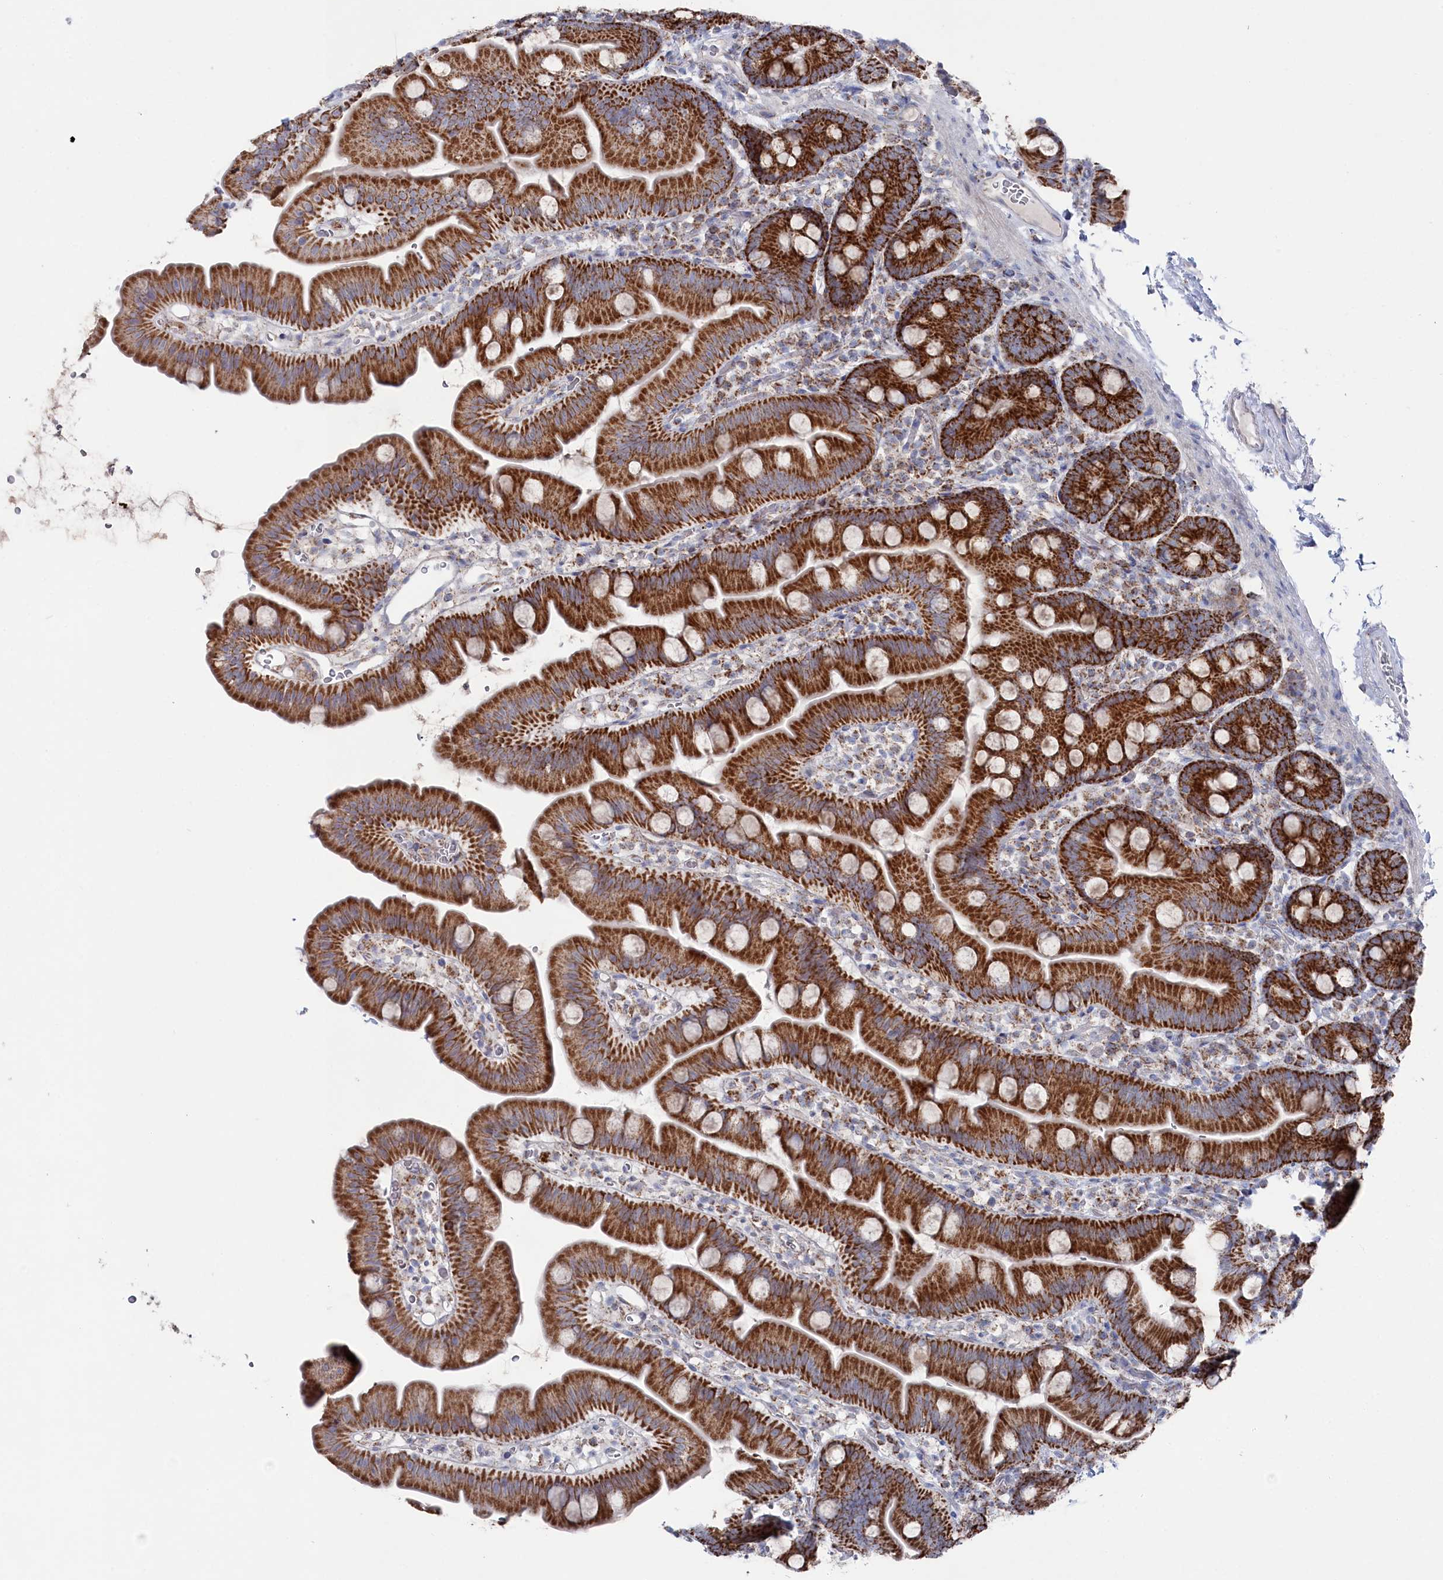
{"staining": {"intensity": "strong", "quantity": ">75%", "location": "cytoplasmic/membranous"}, "tissue": "small intestine", "cell_type": "Glandular cells", "image_type": "normal", "snomed": [{"axis": "morphology", "description": "Normal tissue, NOS"}, {"axis": "topography", "description": "Small intestine"}], "caption": "IHC of normal small intestine exhibits high levels of strong cytoplasmic/membranous positivity in approximately >75% of glandular cells. (Brightfield microscopy of DAB IHC at high magnification).", "gene": "GLS2", "patient": {"sex": "female", "age": 68}}